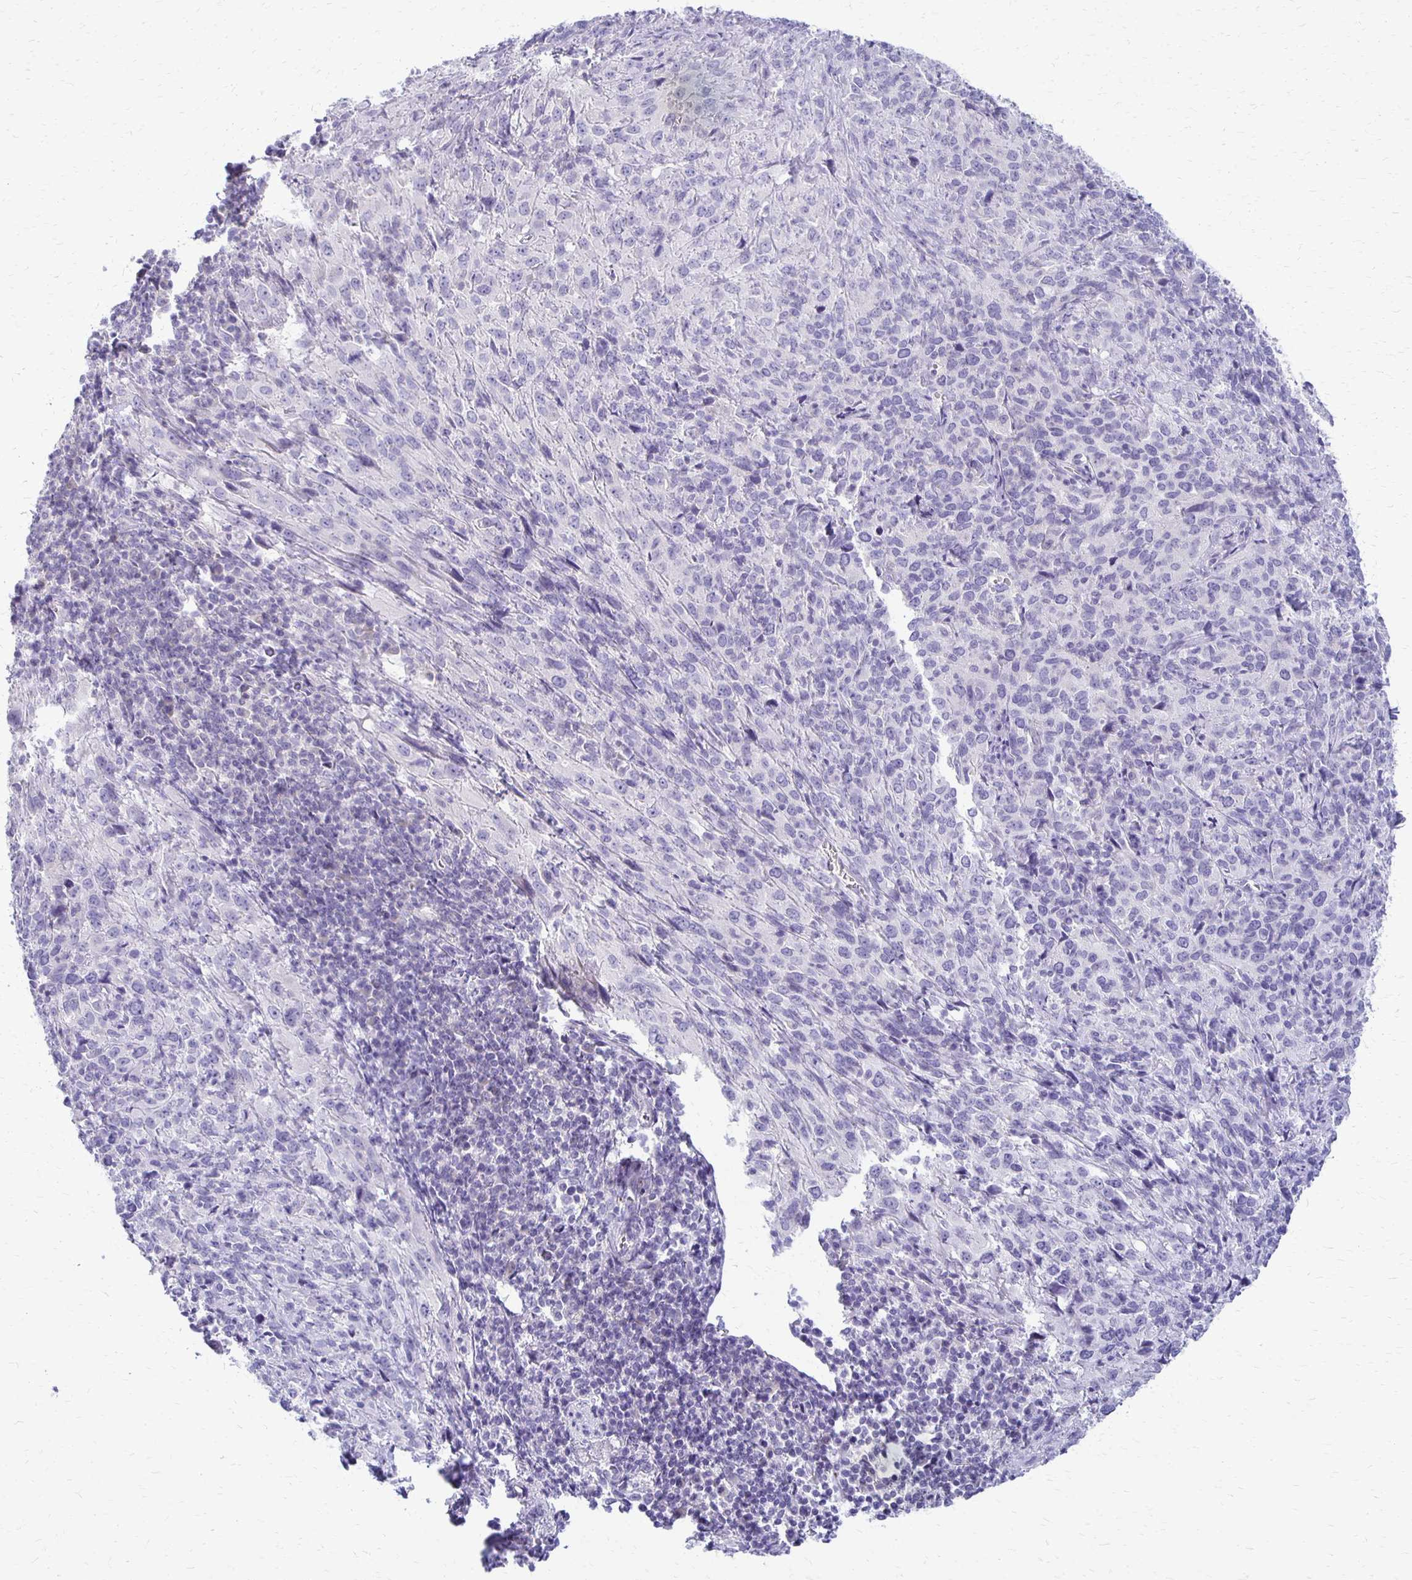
{"staining": {"intensity": "negative", "quantity": "none", "location": "none"}, "tissue": "cervical cancer", "cell_type": "Tumor cells", "image_type": "cancer", "snomed": [{"axis": "morphology", "description": "Squamous cell carcinoma, NOS"}, {"axis": "topography", "description": "Cervix"}], "caption": "DAB immunohistochemical staining of human cervical cancer (squamous cell carcinoma) reveals no significant staining in tumor cells. (DAB immunohistochemistry (IHC) with hematoxylin counter stain).", "gene": "RHOC", "patient": {"sex": "female", "age": 51}}